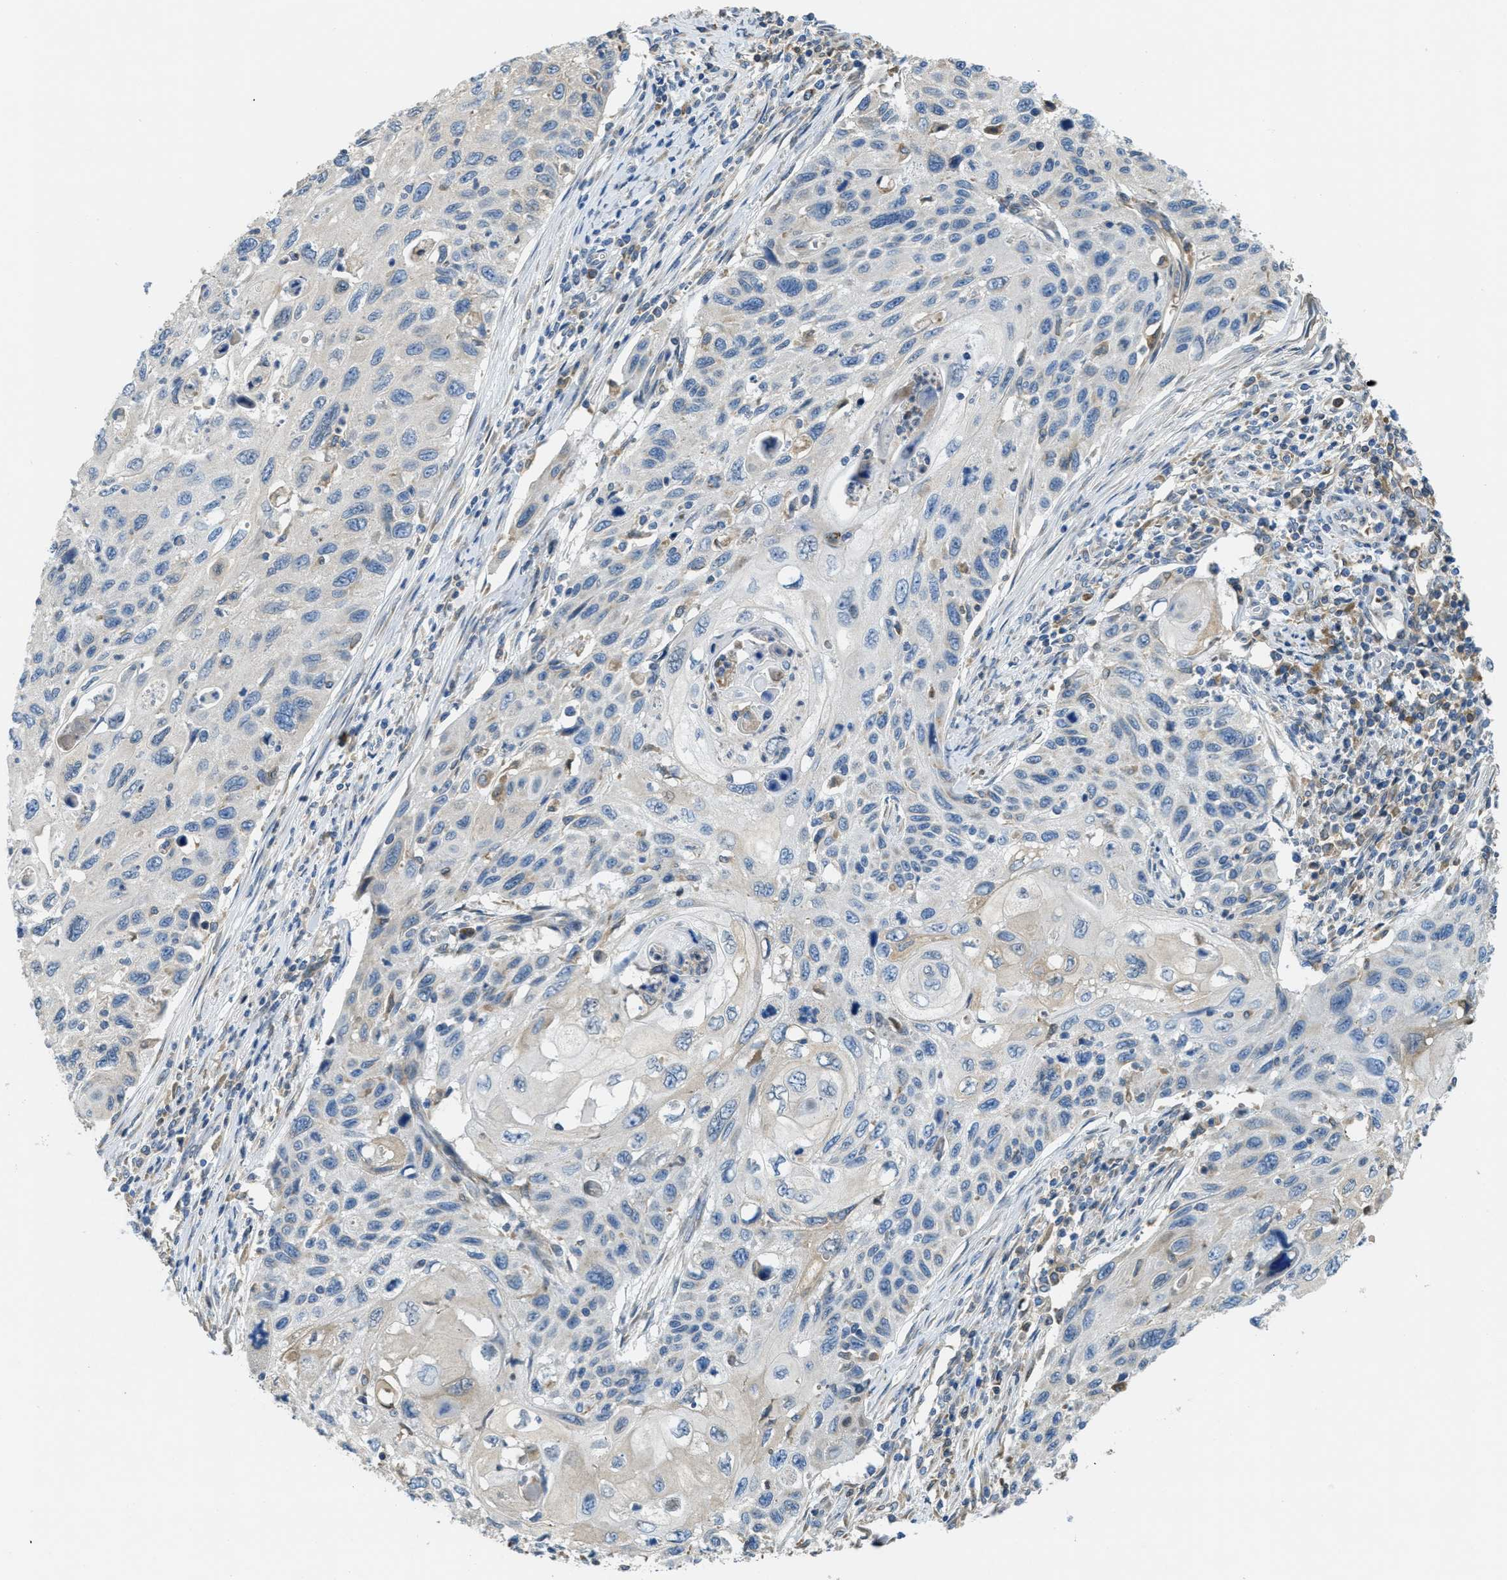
{"staining": {"intensity": "negative", "quantity": "none", "location": "none"}, "tissue": "cervical cancer", "cell_type": "Tumor cells", "image_type": "cancer", "snomed": [{"axis": "morphology", "description": "Squamous cell carcinoma, NOS"}, {"axis": "topography", "description": "Cervix"}], "caption": "Tumor cells show no significant positivity in cervical cancer.", "gene": "MPDU1", "patient": {"sex": "female", "age": 70}}